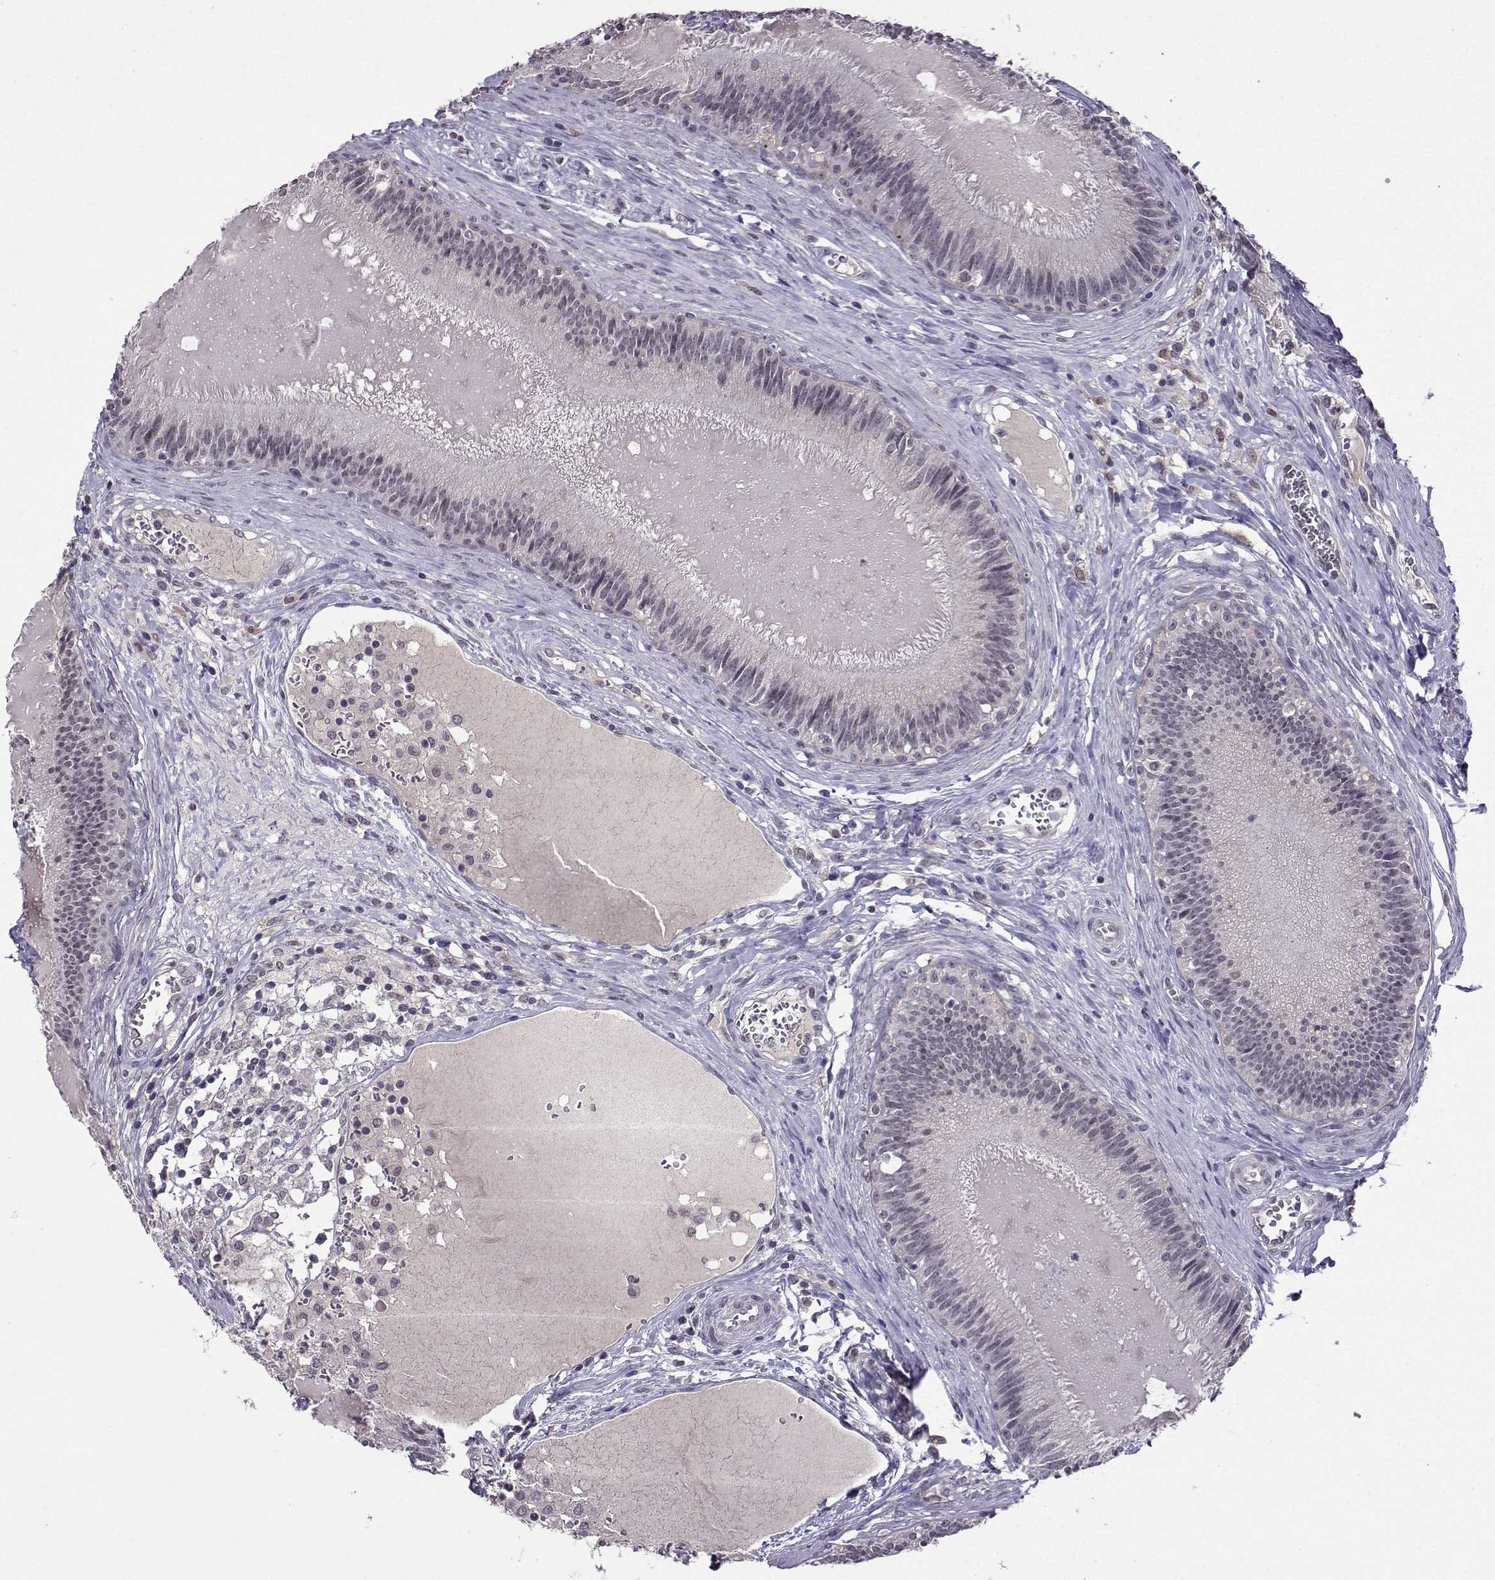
{"staining": {"intensity": "negative", "quantity": "none", "location": "none"}, "tissue": "epididymis", "cell_type": "Glandular cells", "image_type": "normal", "snomed": [{"axis": "morphology", "description": "Normal tissue, NOS"}, {"axis": "topography", "description": "Epididymis"}], "caption": "Immunohistochemistry image of benign epididymis: human epididymis stained with DAB (3,3'-diaminobenzidine) demonstrates no significant protein positivity in glandular cells. (IHC, brightfield microscopy, high magnification).", "gene": "CCL28", "patient": {"sex": "male", "age": 27}}